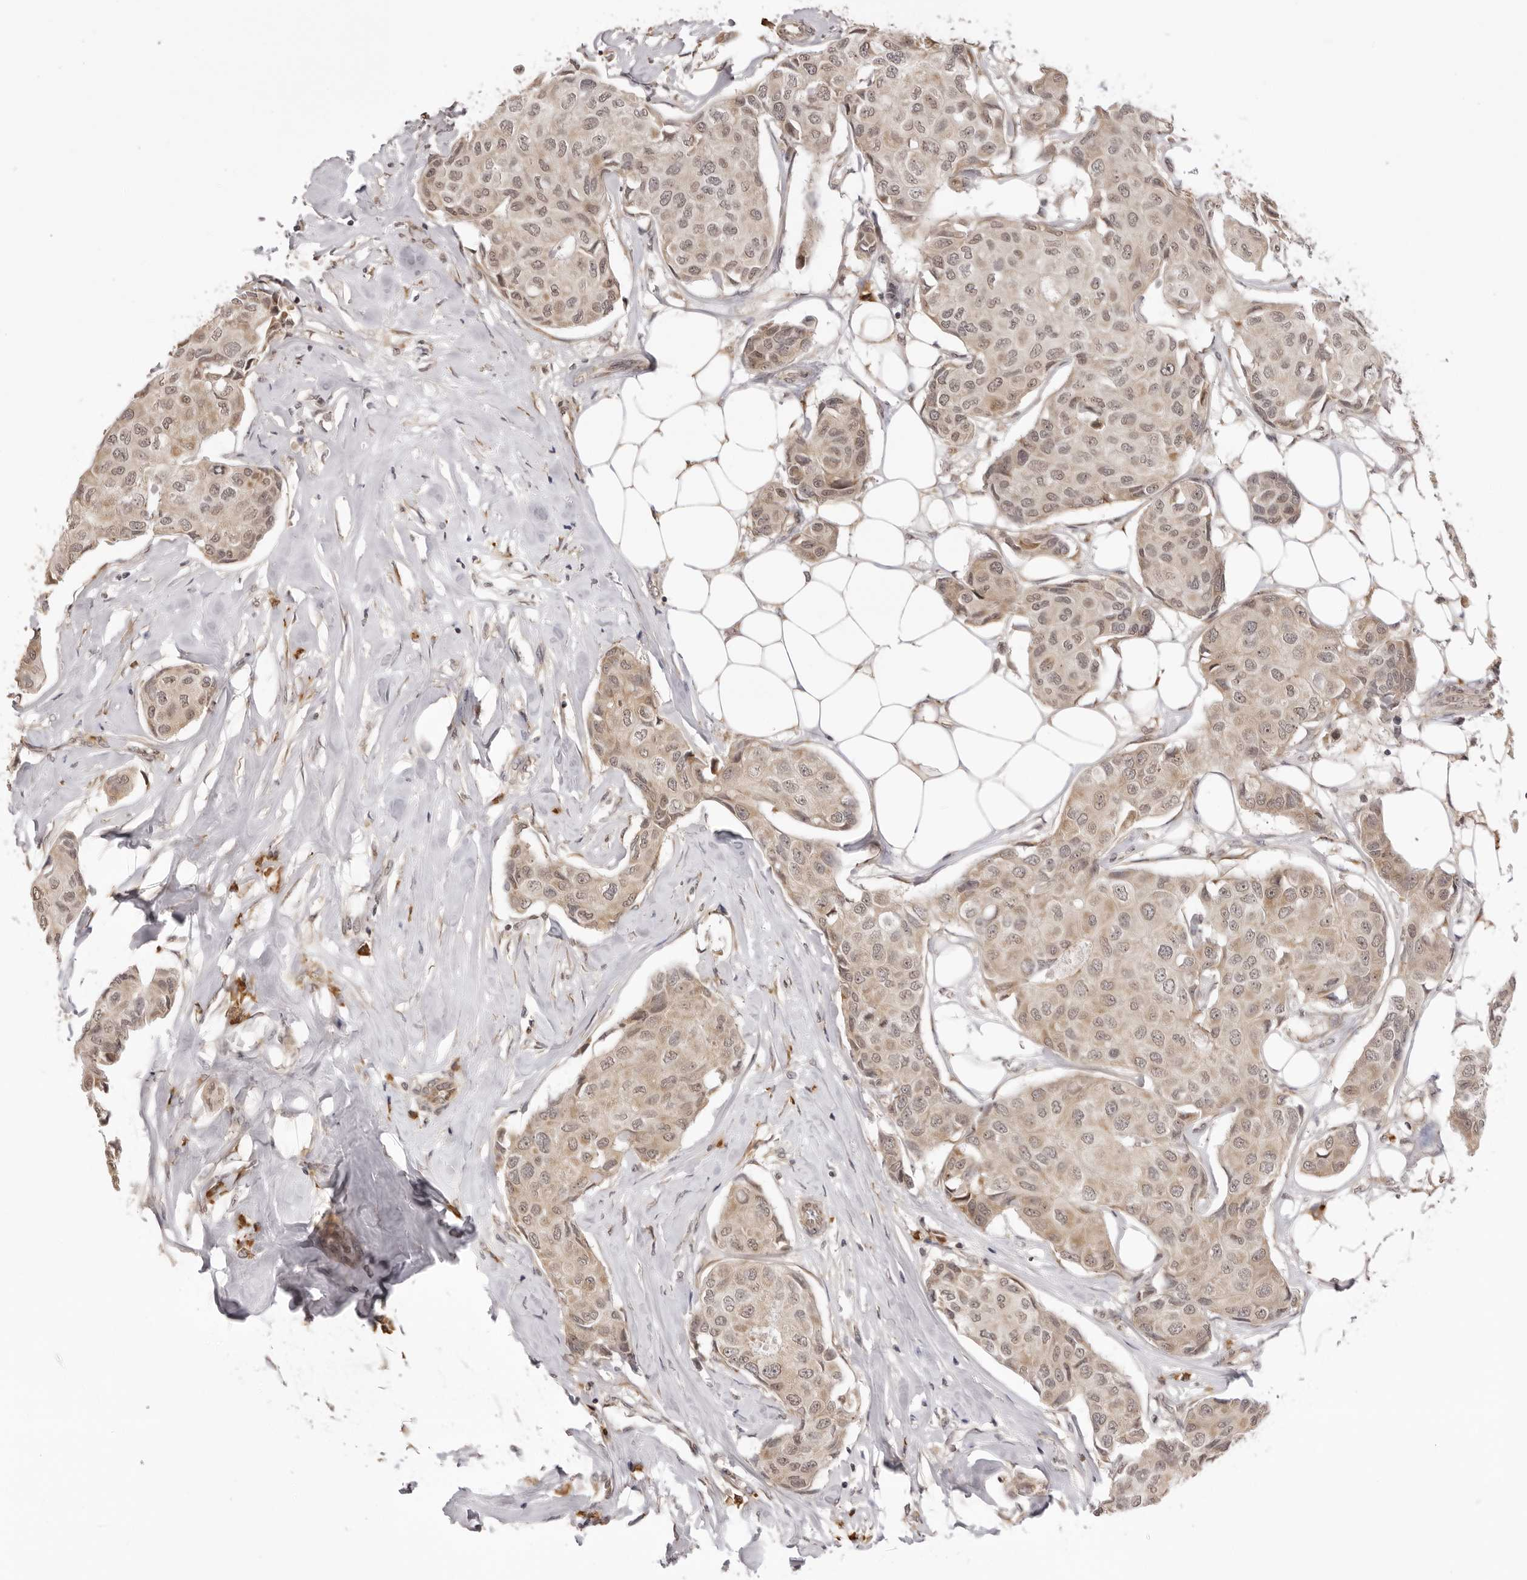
{"staining": {"intensity": "weak", "quantity": ">75%", "location": "cytoplasmic/membranous,nuclear"}, "tissue": "breast cancer", "cell_type": "Tumor cells", "image_type": "cancer", "snomed": [{"axis": "morphology", "description": "Duct carcinoma"}, {"axis": "topography", "description": "Breast"}], "caption": "Breast invasive ductal carcinoma stained with DAB IHC reveals low levels of weak cytoplasmic/membranous and nuclear staining in approximately >75% of tumor cells.", "gene": "ZC3H11A", "patient": {"sex": "female", "age": 80}}